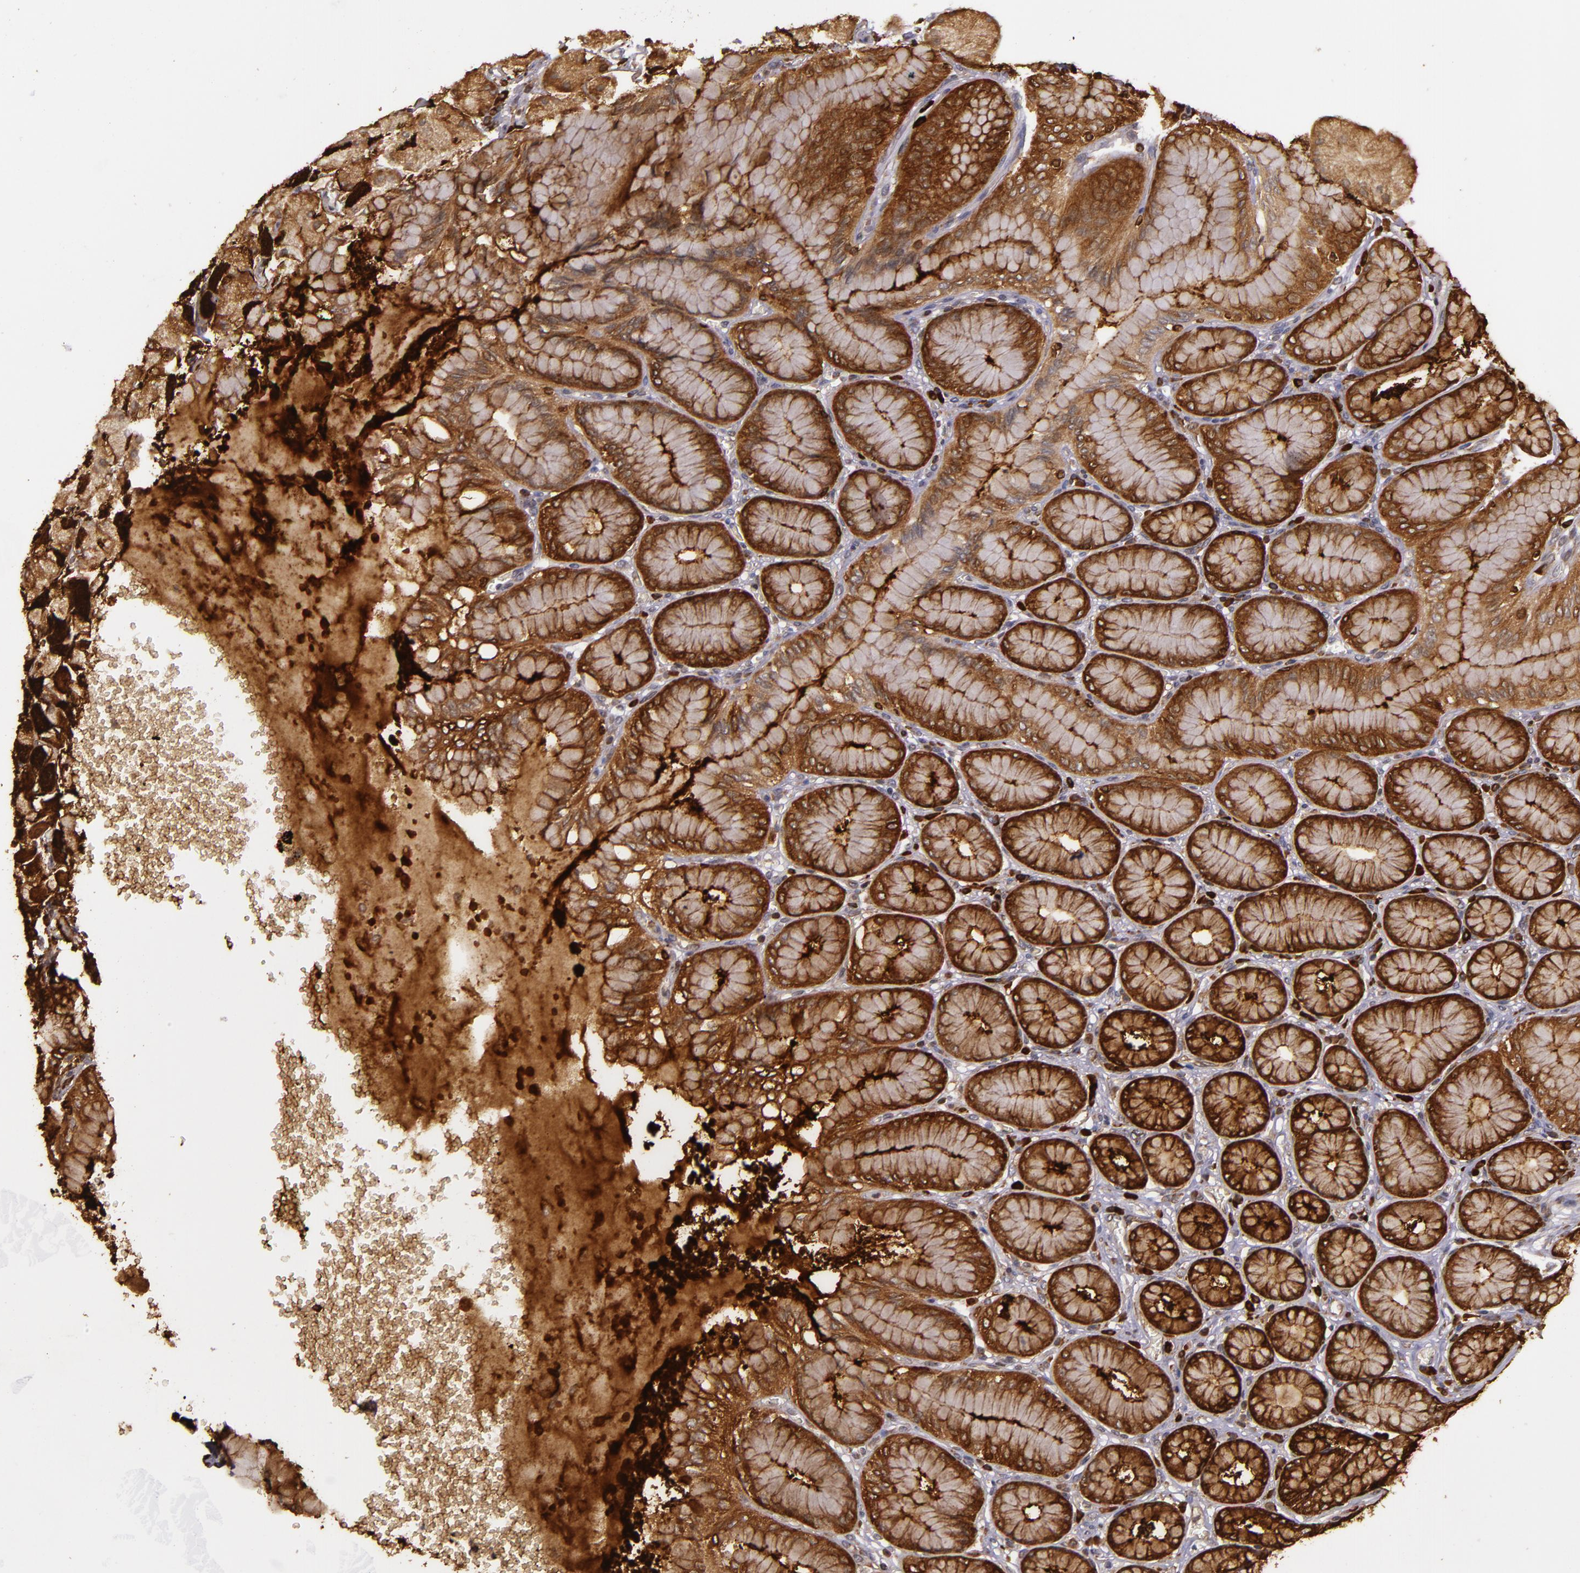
{"staining": {"intensity": "strong", "quantity": ">75%", "location": "cytoplasmic/membranous"}, "tissue": "stomach", "cell_type": "Glandular cells", "image_type": "normal", "snomed": [{"axis": "morphology", "description": "Normal tissue, NOS"}, {"axis": "topography", "description": "Stomach"}, {"axis": "topography", "description": "Stomach, lower"}], "caption": "IHC image of normal human stomach stained for a protein (brown), which demonstrates high levels of strong cytoplasmic/membranous staining in about >75% of glandular cells.", "gene": "SLC9A3R1", "patient": {"sex": "male", "age": 76}}